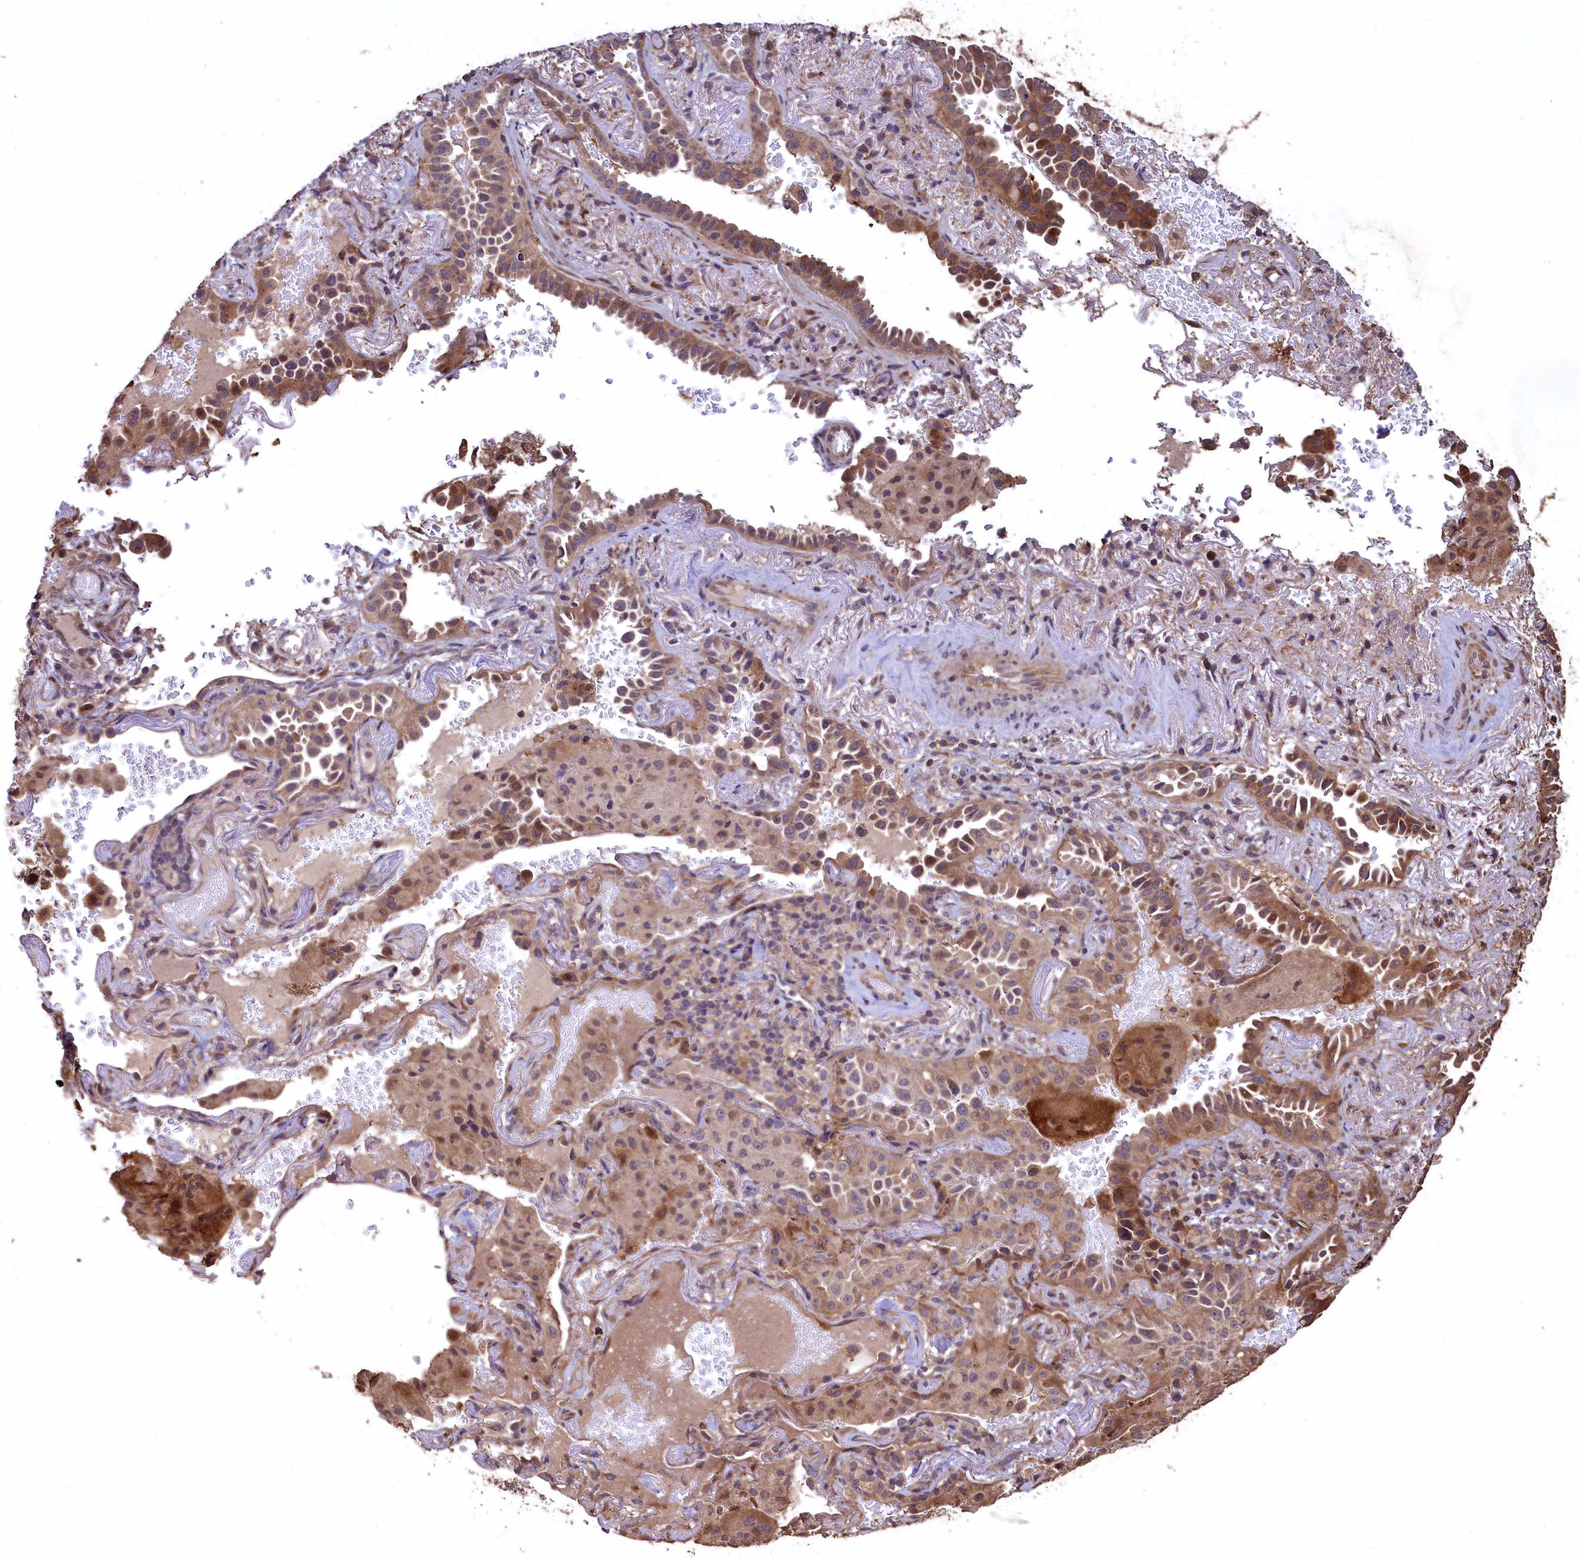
{"staining": {"intensity": "moderate", "quantity": ">75%", "location": "cytoplasmic/membranous"}, "tissue": "lung cancer", "cell_type": "Tumor cells", "image_type": "cancer", "snomed": [{"axis": "morphology", "description": "Adenocarcinoma, NOS"}, {"axis": "topography", "description": "Lung"}], "caption": "Human lung cancer (adenocarcinoma) stained for a protein (brown) reveals moderate cytoplasmic/membranous positive expression in approximately >75% of tumor cells.", "gene": "TMEM98", "patient": {"sex": "female", "age": 69}}